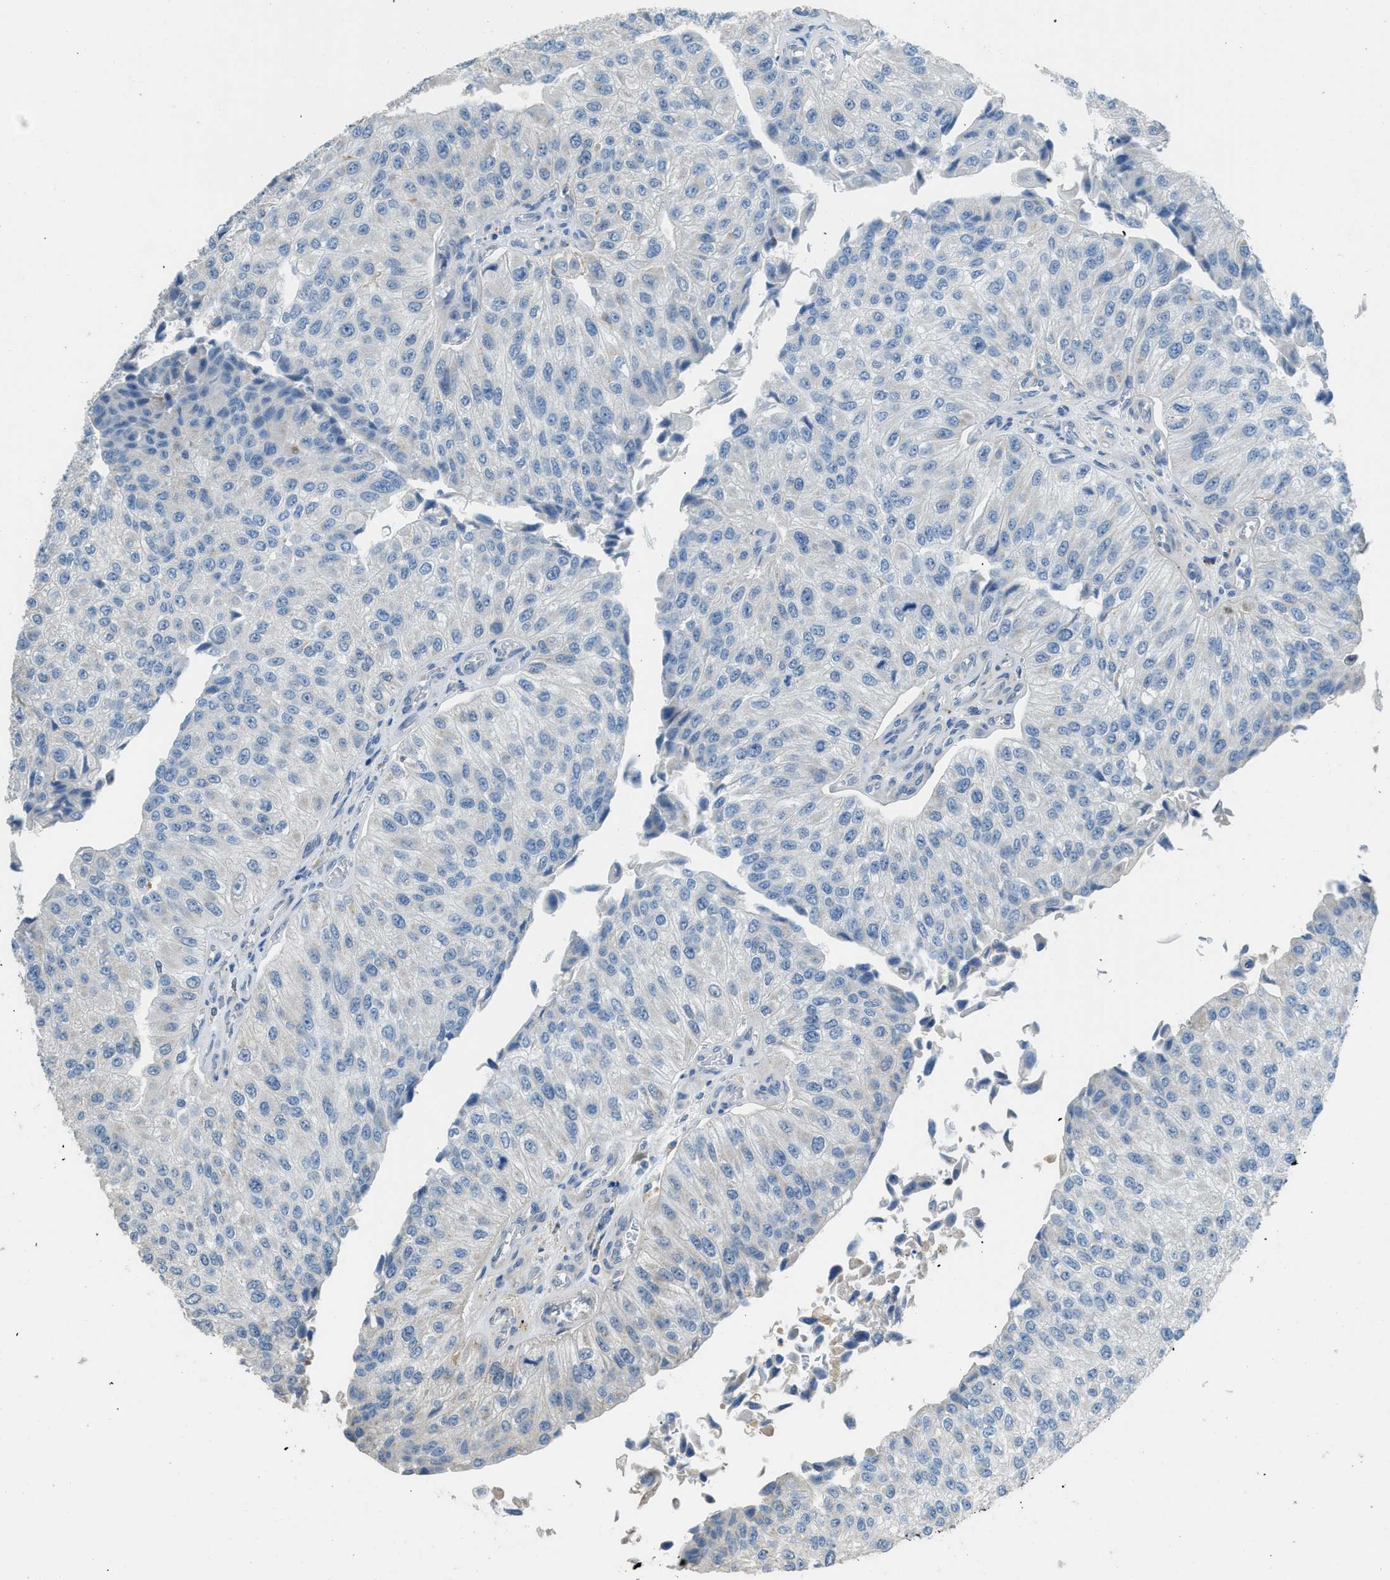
{"staining": {"intensity": "weak", "quantity": "<25%", "location": "cytoplasmic/membranous"}, "tissue": "urothelial cancer", "cell_type": "Tumor cells", "image_type": "cancer", "snomed": [{"axis": "morphology", "description": "Urothelial carcinoma, High grade"}, {"axis": "topography", "description": "Kidney"}, {"axis": "topography", "description": "Urinary bladder"}], "caption": "High-grade urothelial carcinoma was stained to show a protein in brown. There is no significant staining in tumor cells.", "gene": "TIMD4", "patient": {"sex": "male", "age": 77}}